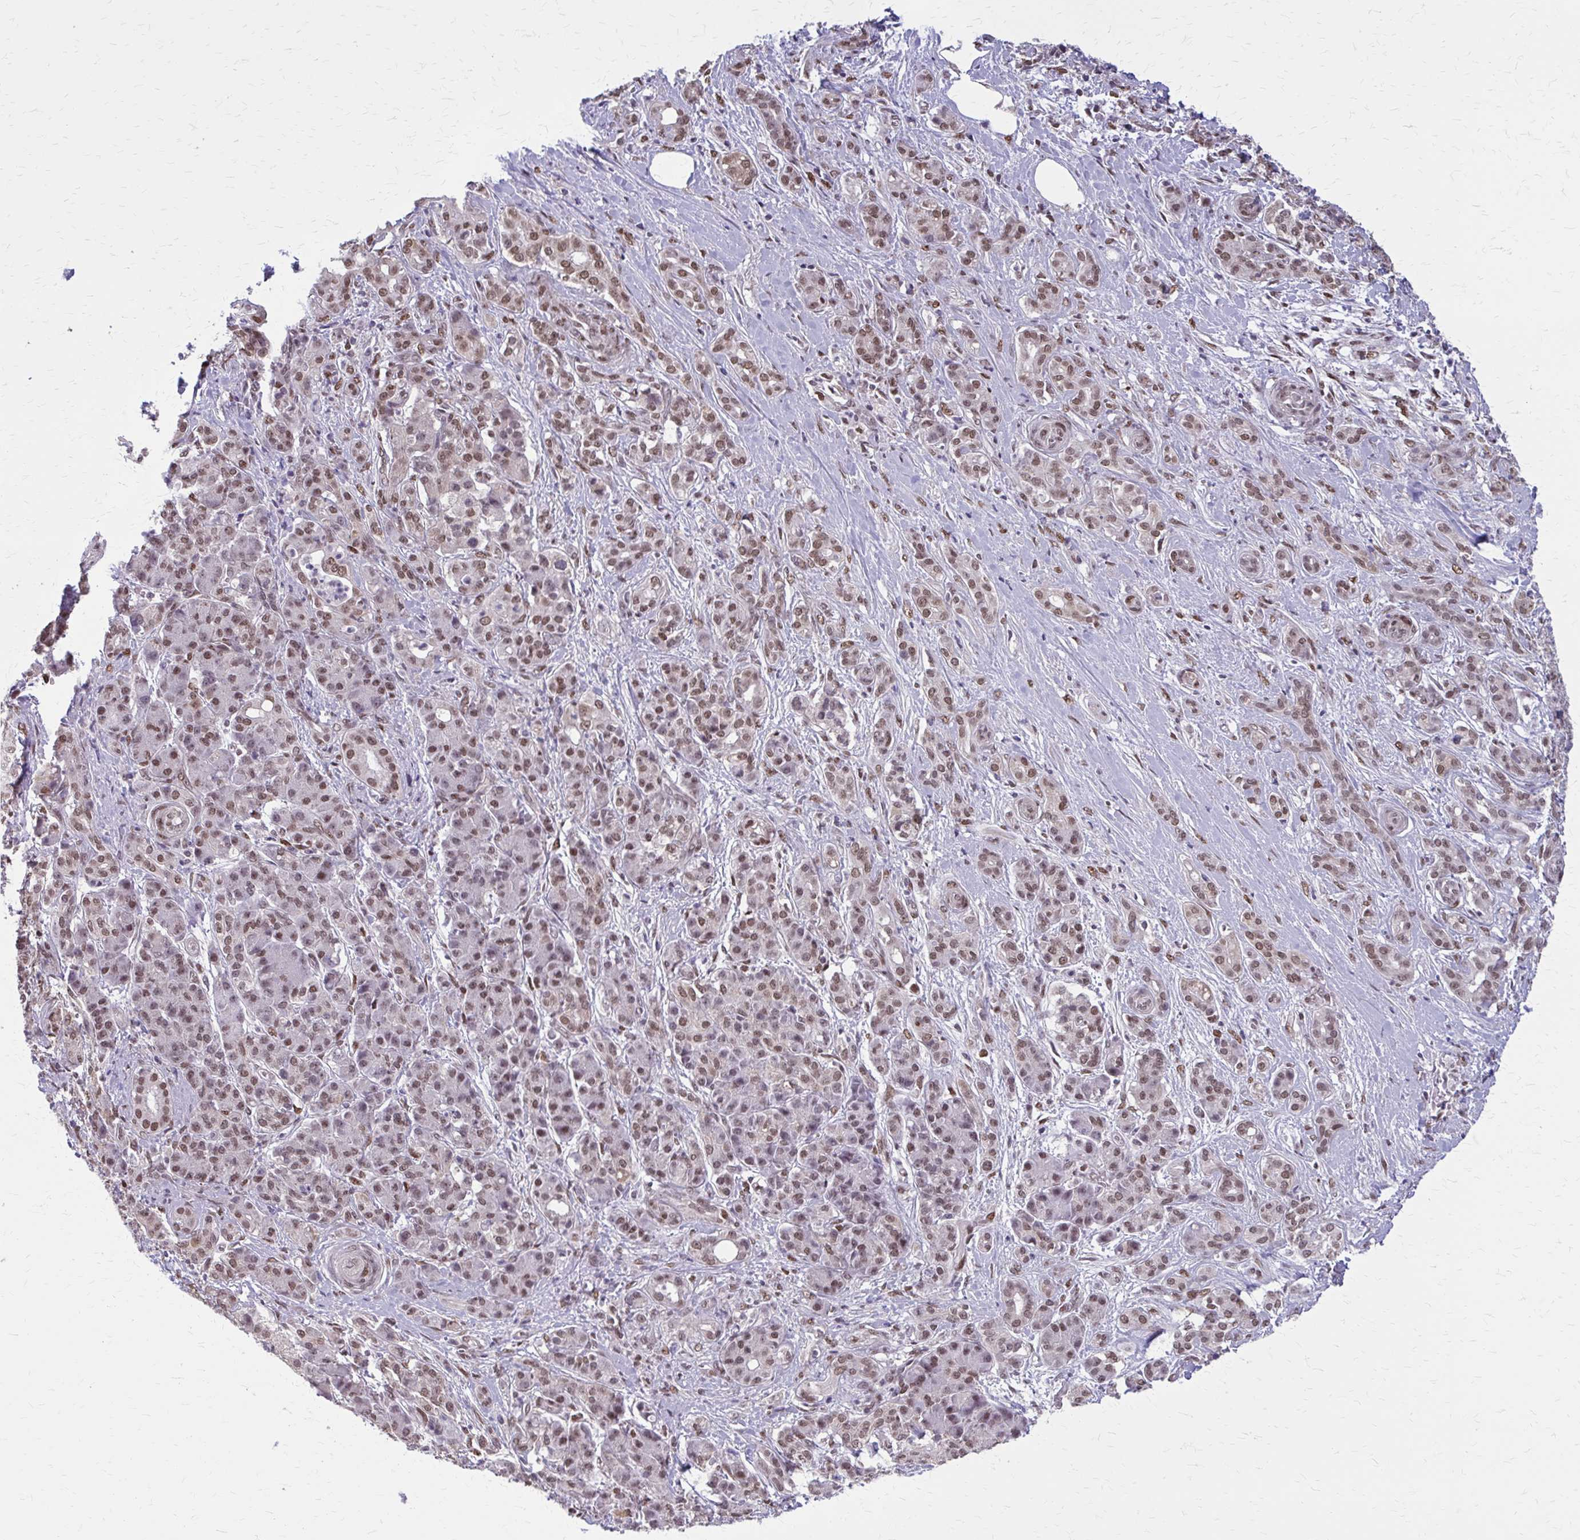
{"staining": {"intensity": "weak", "quantity": "25%-75%", "location": "nuclear"}, "tissue": "pancreatic cancer", "cell_type": "Tumor cells", "image_type": "cancer", "snomed": [{"axis": "morphology", "description": "Adenocarcinoma, NOS"}, {"axis": "topography", "description": "Pancreas"}], "caption": "DAB immunohistochemical staining of human pancreatic cancer shows weak nuclear protein expression in about 25%-75% of tumor cells.", "gene": "TTF1", "patient": {"sex": "male", "age": 57}}